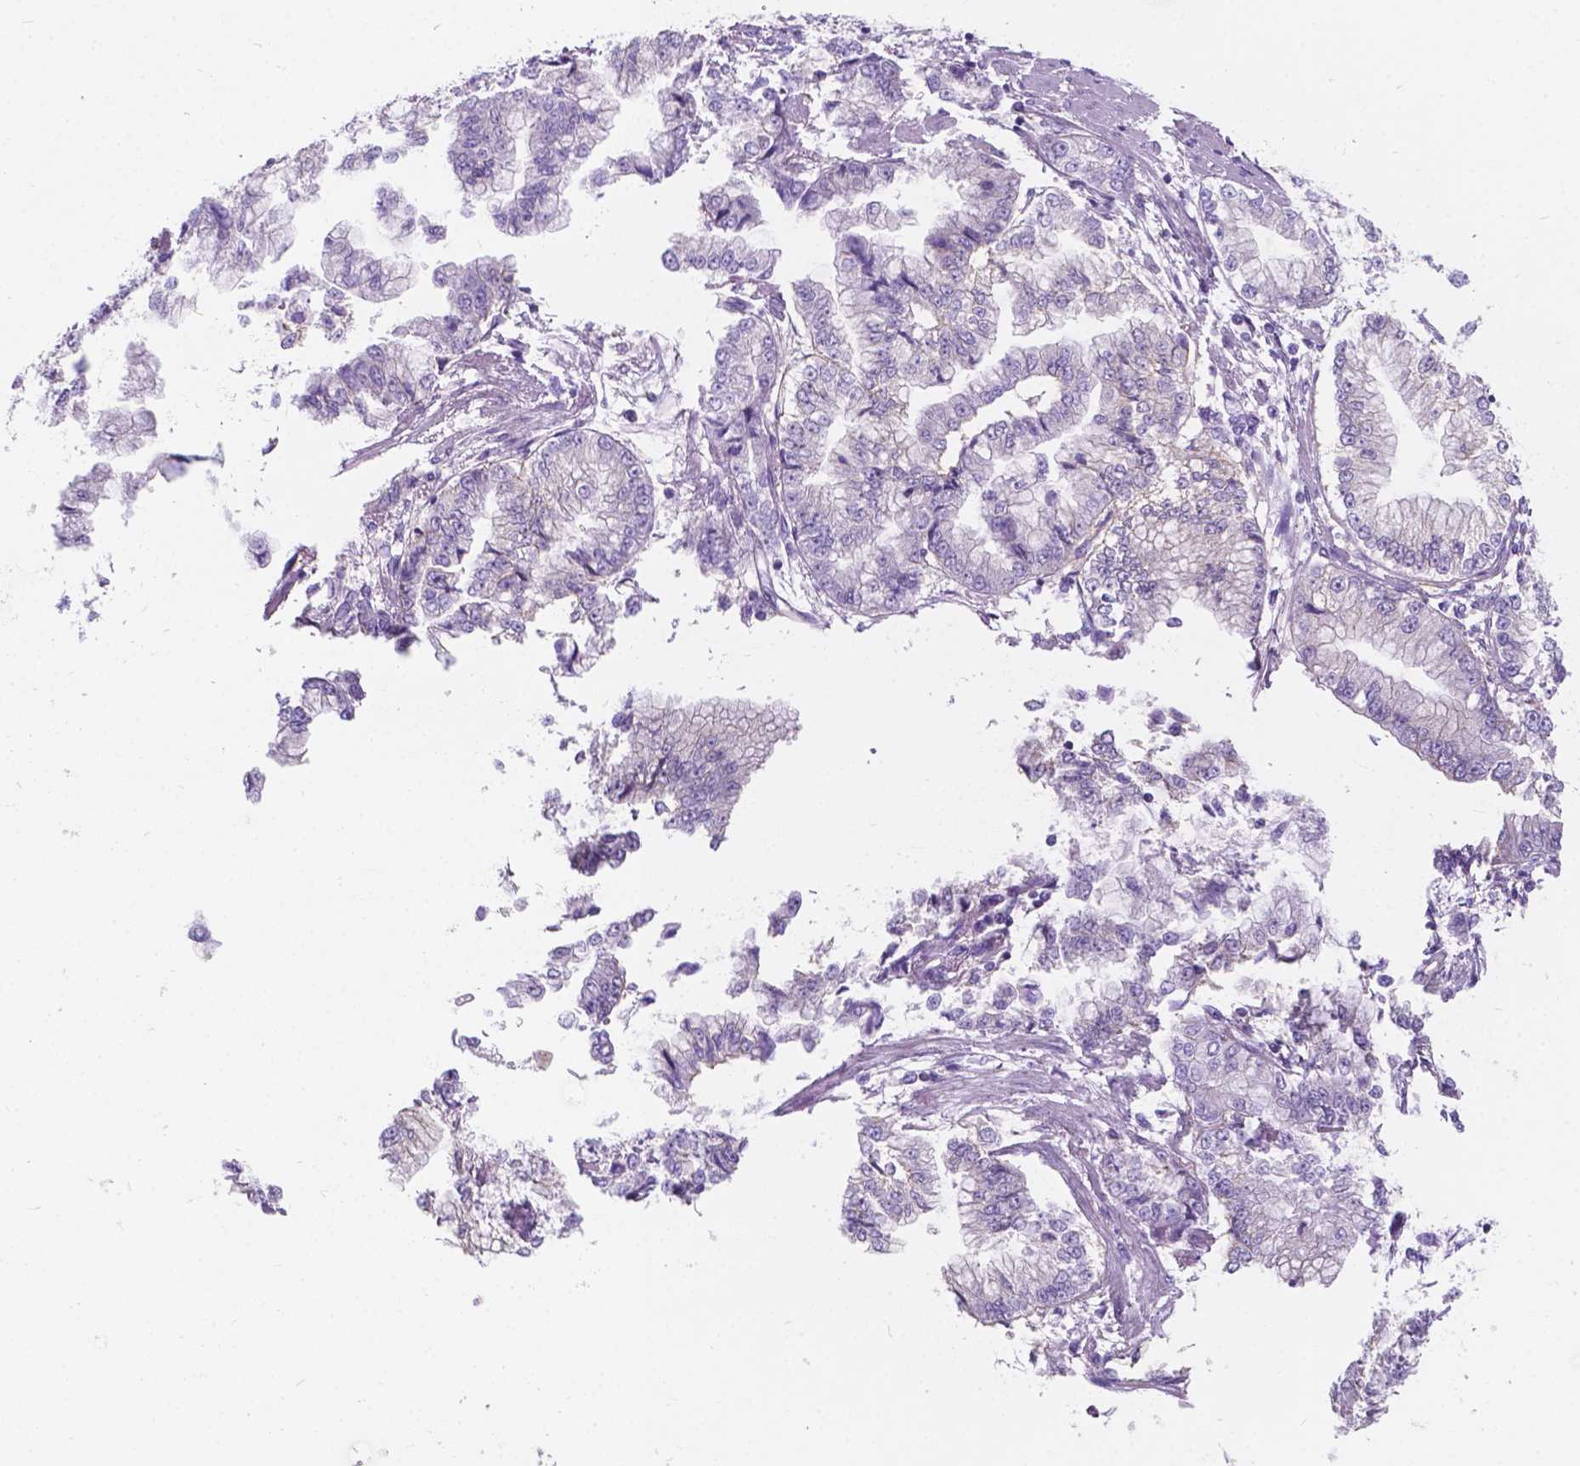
{"staining": {"intensity": "negative", "quantity": "none", "location": "none"}, "tissue": "stomach cancer", "cell_type": "Tumor cells", "image_type": "cancer", "snomed": [{"axis": "morphology", "description": "Adenocarcinoma, NOS"}, {"axis": "topography", "description": "Stomach, upper"}], "caption": "Human stomach cancer (adenocarcinoma) stained for a protein using immunohistochemistry (IHC) shows no expression in tumor cells.", "gene": "KIAA0040", "patient": {"sex": "female", "age": 74}}